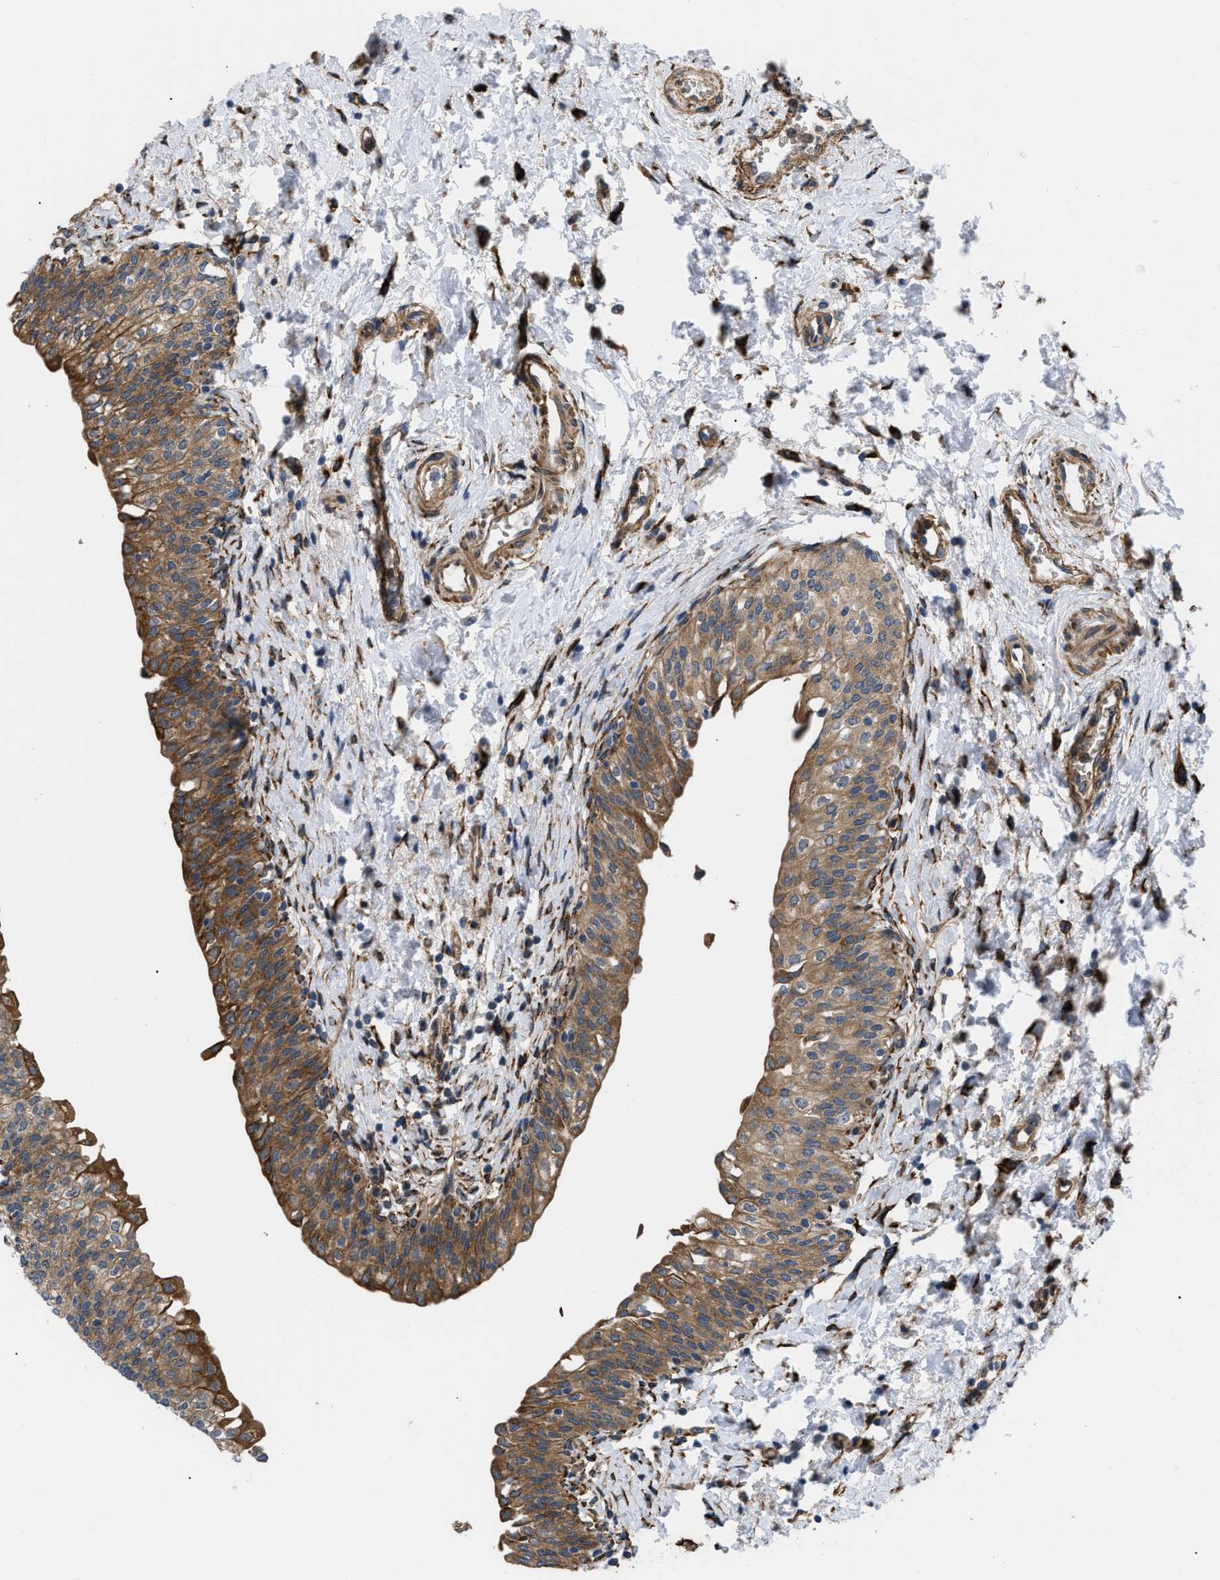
{"staining": {"intensity": "strong", "quantity": ">75%", "location": "cytoplasmic/membranous"}, "tissue": "urinary bladder", "cell_type": "Urothelial cells", "image_type": "normal", "snomed": [{"axis": "morphology", "description": "Normal tissue, NOS"}, {"axis": "topography", "description": "Urinary bladder"}], "caption": "Immunohistochemistry photomicrograph of normal urinary bladder: urinary bladder stained using immunohistochemistry reveals high levels of strong protein expression localized specifically in the cytoplasmic/membranous of urothelial cells, appearing as a cytoplasmic/membranous brown color.", "gene": "MYO10", "patient": {"sex": "male", "age": 55}}